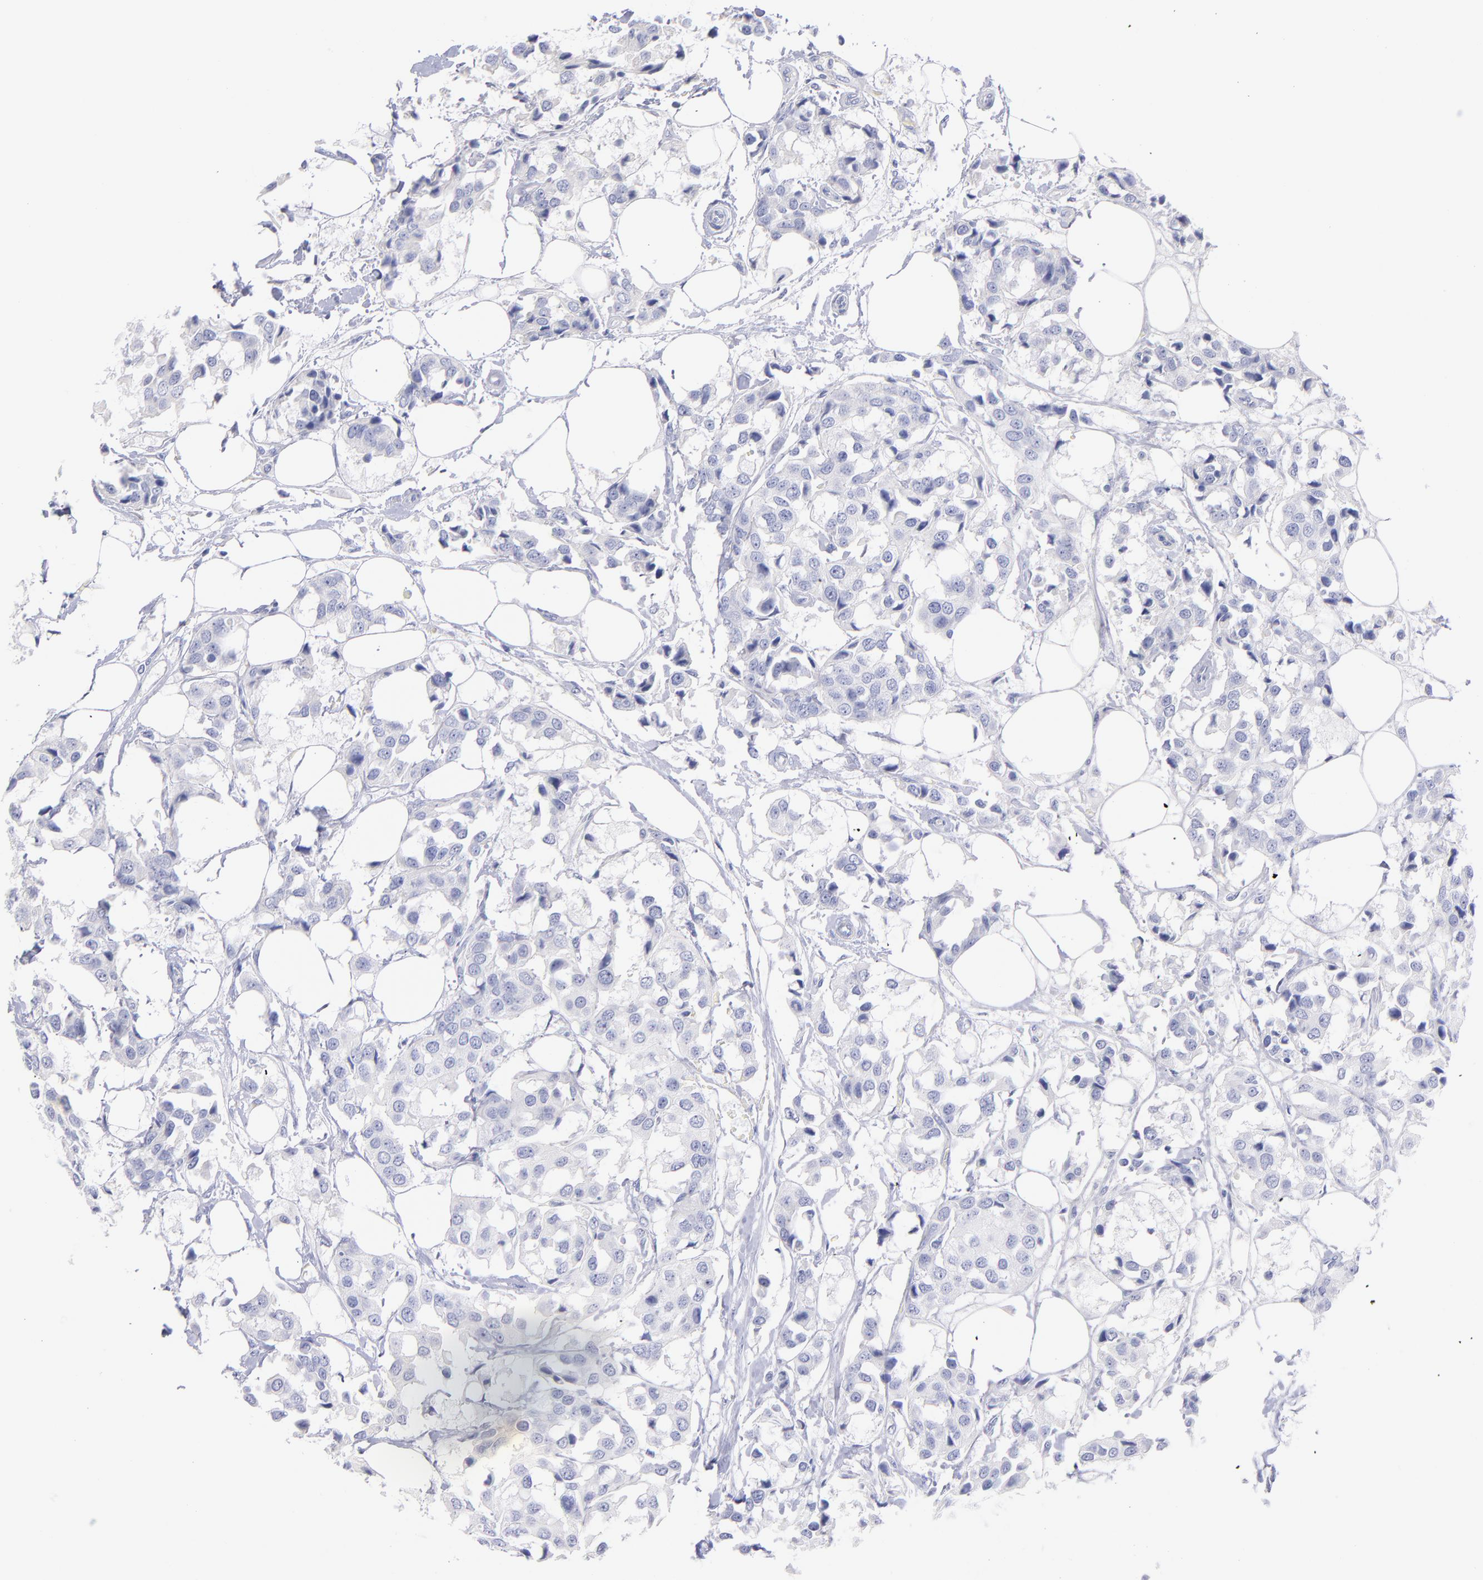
{"staining": {"intensity": "negative", "quantity": "none", "location": "none"}, "tissue": "breast cancer", "cell_type": "Tumor cells", "image_type": "cancer", "snomed": [{"axis": "morphology", "description": "Duct carcinoma"}, {"axis": "topography", "description": "Breast"}], "caption": "Breast cancer stained for a protein using immunohistochemistry shows no staining tumor cells.", "gene": "SCGN", "patient": {"sex": "female", "age": 80}}